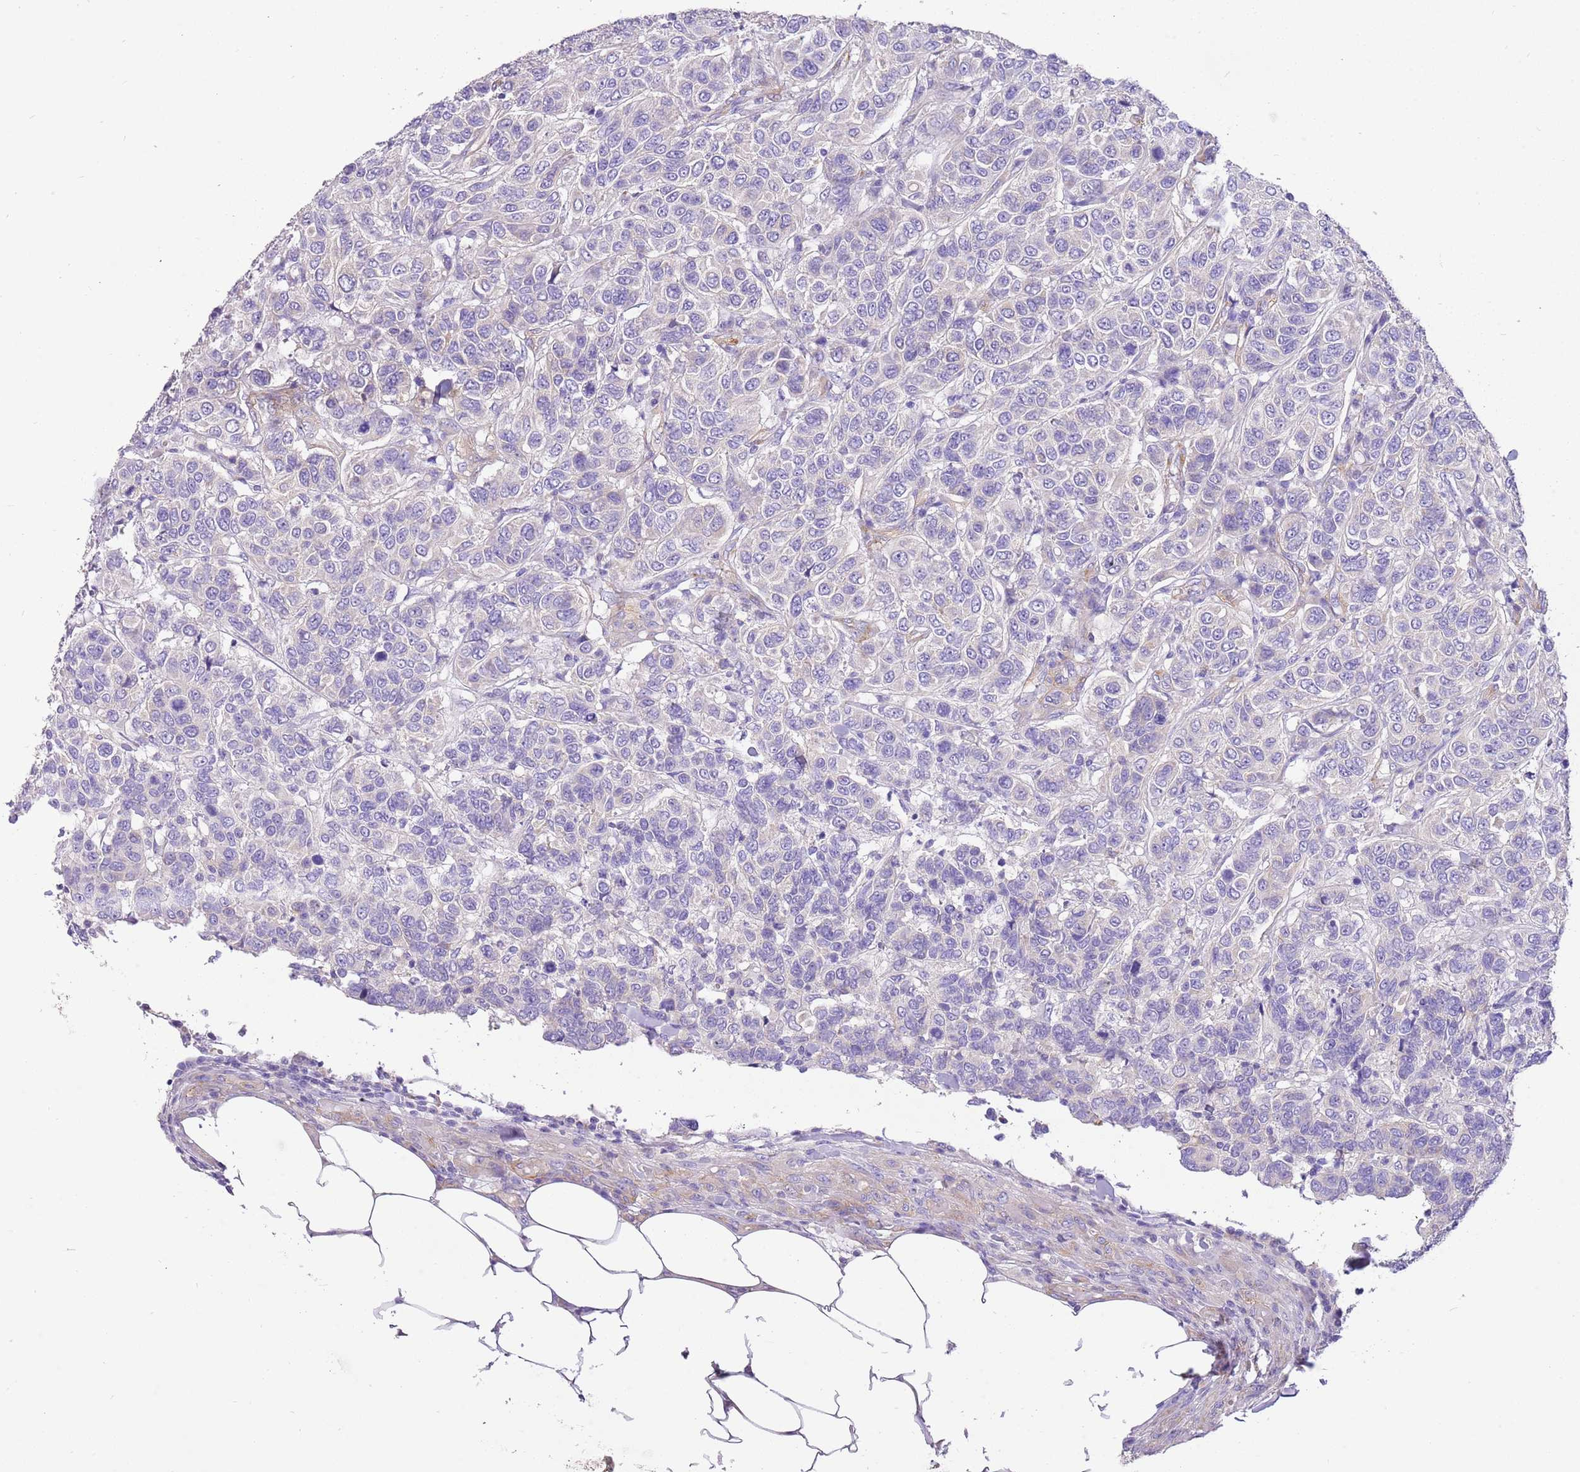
{"staining": {"intensity": "negative", "quantity": "none", "location": "none"}, "tissue": "breast cancer", "cell_type": "Tumor cells", "image_type": "cancer", "snomed": [{"axis": "morphology", "description": "Duct carcinoma"}, {"axis": "topography", "description": "Breast"}], "caption": "The immunohistochemistry (IHC) image has no significant positivity in tumor cells of intraductal carcinoma (breast) tissue. The staining is performed using DAB brown chromogen with nuclei counter-stained in using hematoxylin.", "gene": "SERINC3", "patient": {"sex": "female", "age": 55}}